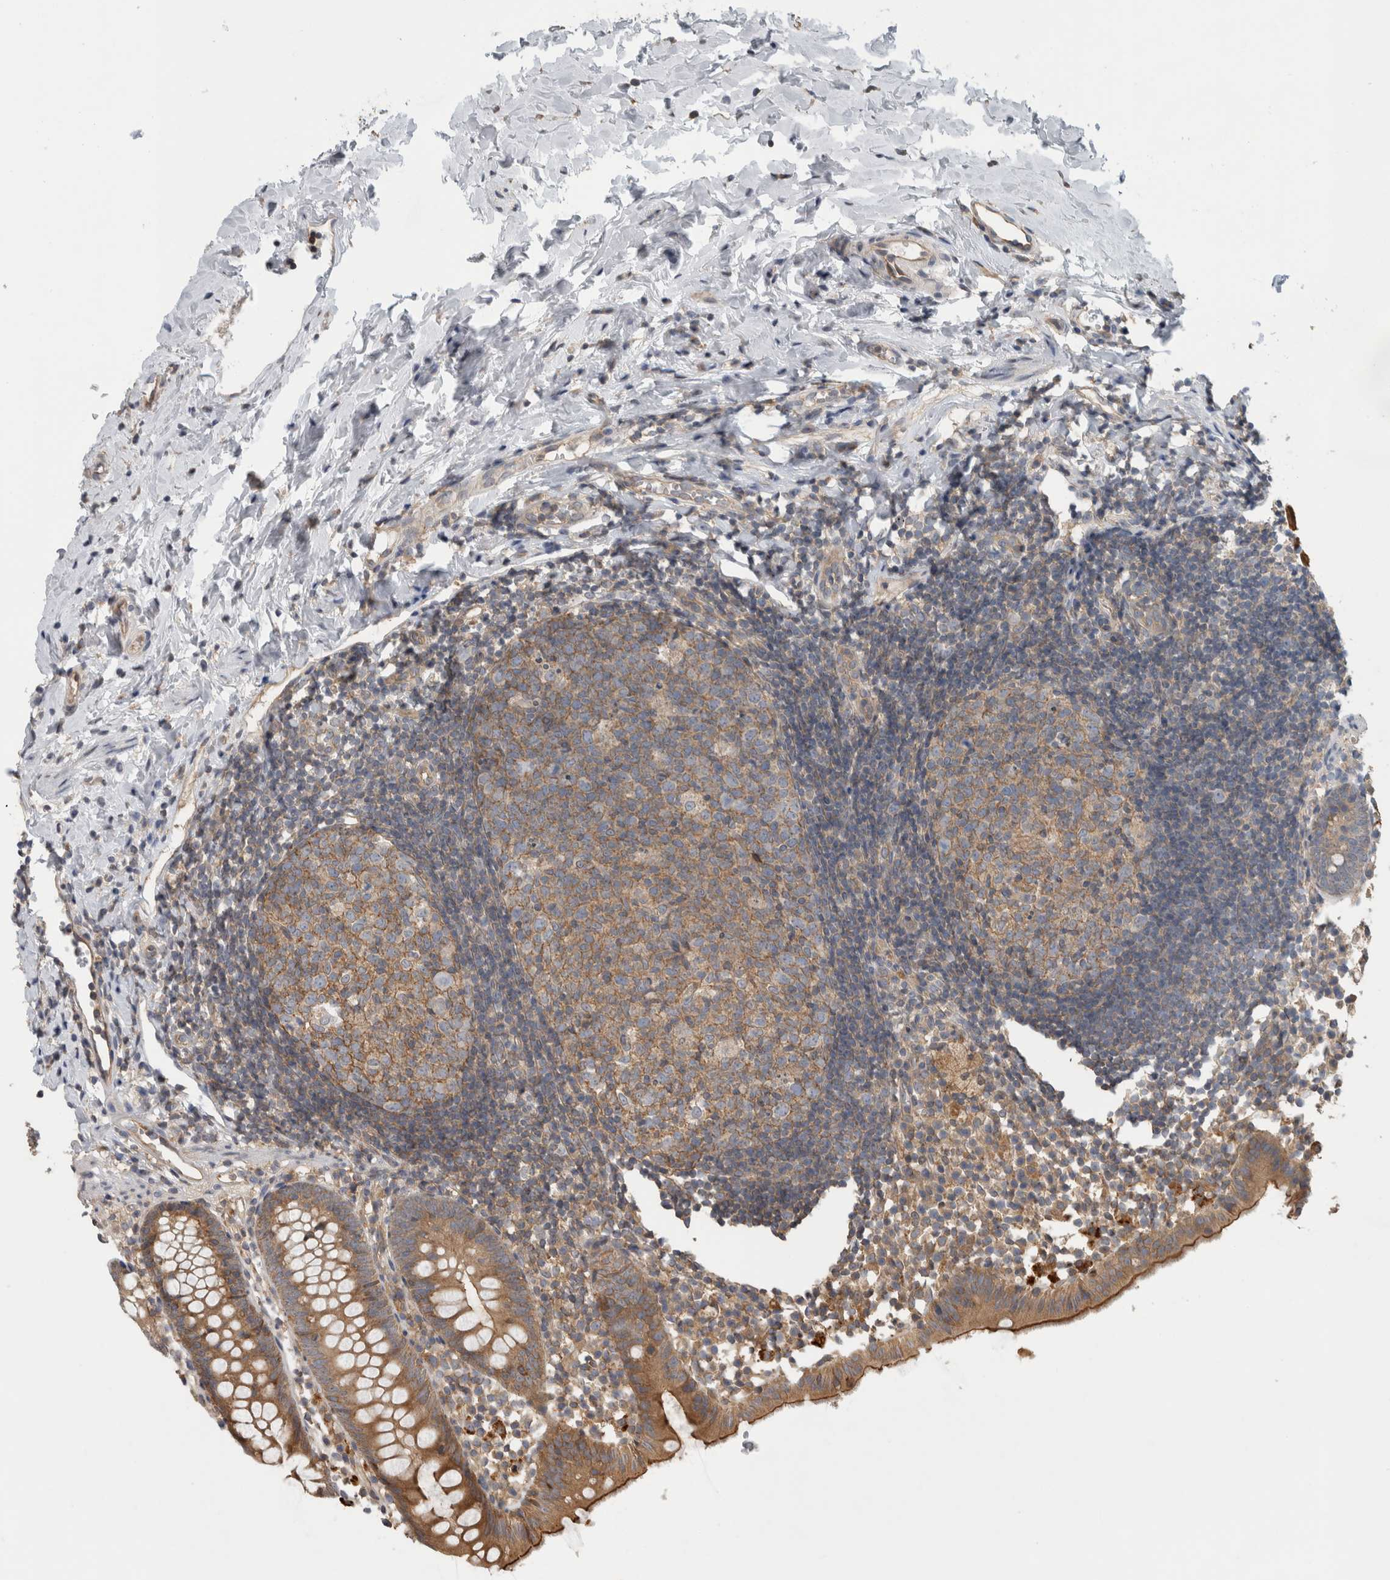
{"staining": {"intensity": "moderate", "quantity": ">75%", "location": "cytoplasmic/membranous"}, "tissue": "appendix", "cell_type": "Glandular cells", "image_type": "normal", "snomed": [{"axis": "morphology", "description": "Normal tissue, NOS"}, {"axis": "topography", "description": "Appendix"}], "caption": "This is a photomicrograph of immunohistochemistry staining of benign appendix, which shows moderate positivity in the cytoplasmic/membranous of glandular cells.", "gene": "PARP6", "patient": {"sex": "female", "age": 20}}